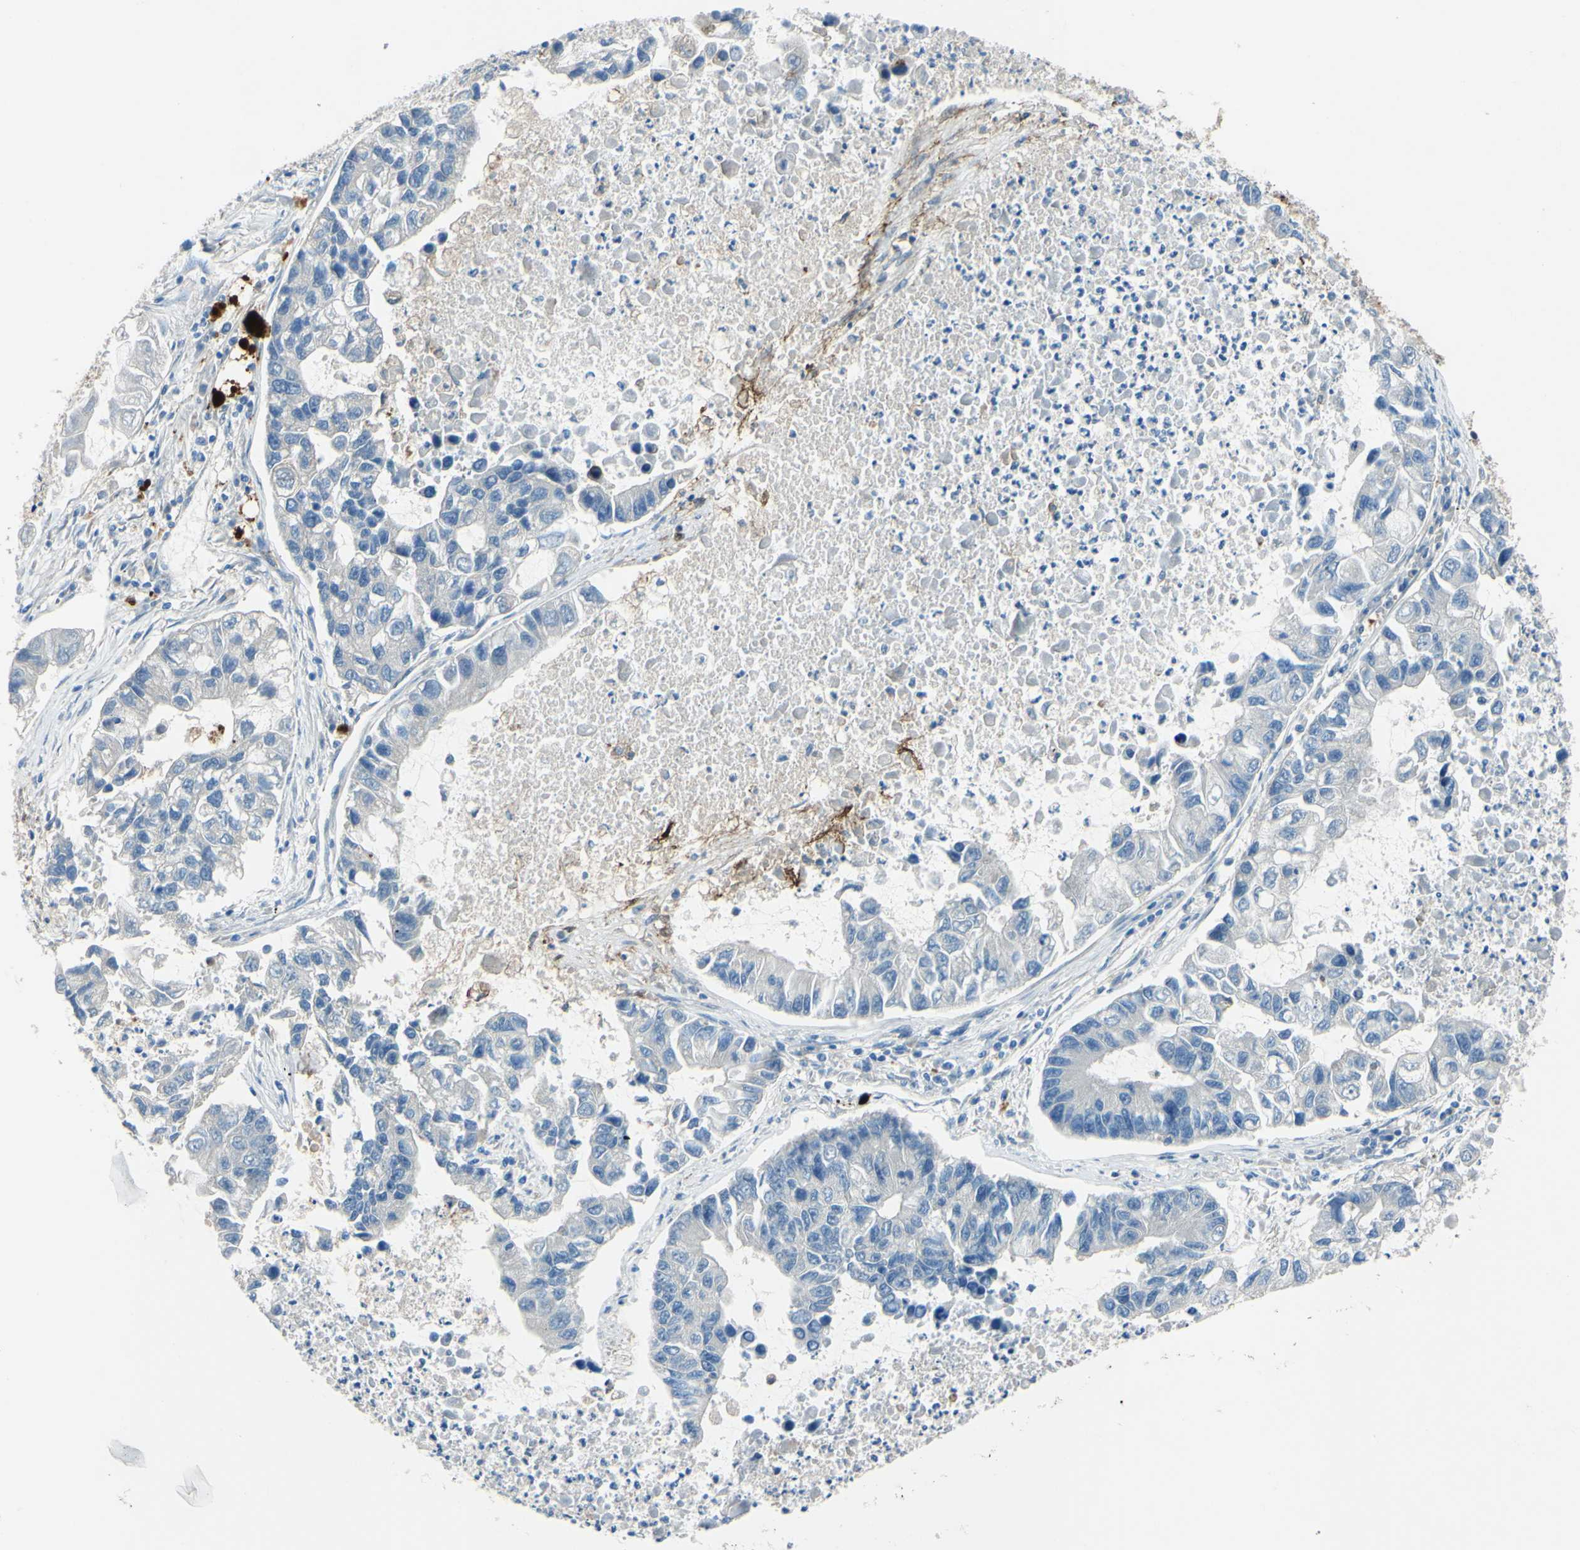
{"staining": {"intensity": "negative", "quantity": "none", "location": "none"}, "tissue": "lung cancer", "cell_type": "Tumor cells", "image_type": "cancer", "snomed": [{"axis": "morphology", "description": "Adenocarcinoma, NOS"}, {"axis": "topography", "description": "Lung"}], "caption": "This photomicrograph is of lung cancer stained with immunohistochemistry to label a protein in brown with the nuclei are counter-stained blue. There is no positivity in tumor cells. (DAB immunohistochemistry (IHC), high magnification).", "gene": "ARHGAP1", "patient": {"sex": "female", "age": 51}}